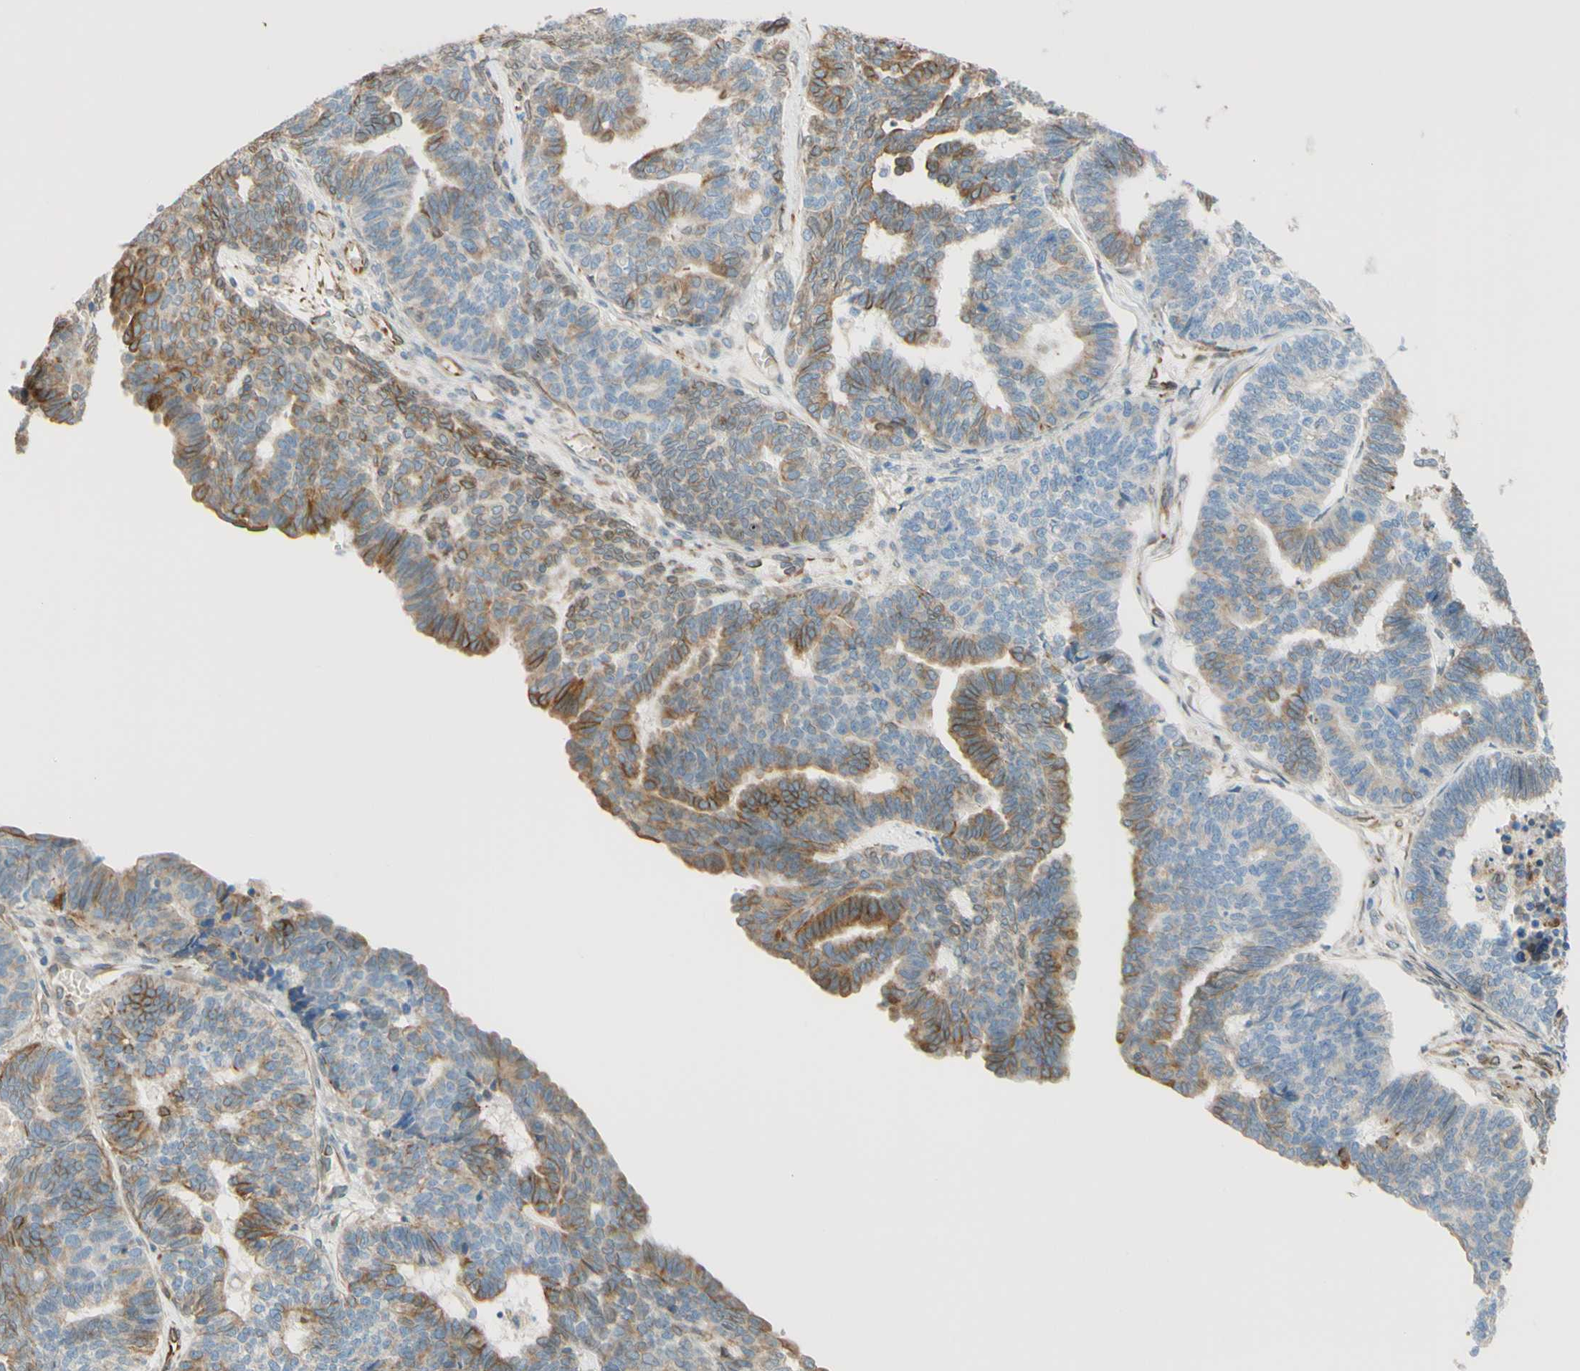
{"staining": {"intensity": "moderate", "quantity": "25%-75%", "location": "cytoplasmic/membranous,nuclear"}, "tissue": "endometrial cancer", "cell_type": "Tumor cells", "image_type": "cancer", "snomed": [{"axis": "morphology", "description": "Adenocarcinoma, NOS"}, {"axis": "topography", "description": "Endometrium"}], "caption": "Tumor cells demonstrate medium levels of moderate cytoplasmic/membranous and nuclear staining in approximately 25%-75% of cells in endometrial cancer. (IHC, brightfield microscopy, high magnification).", "gene": "ENDOD1", "patient": {"sex": "female", "age": 70}}